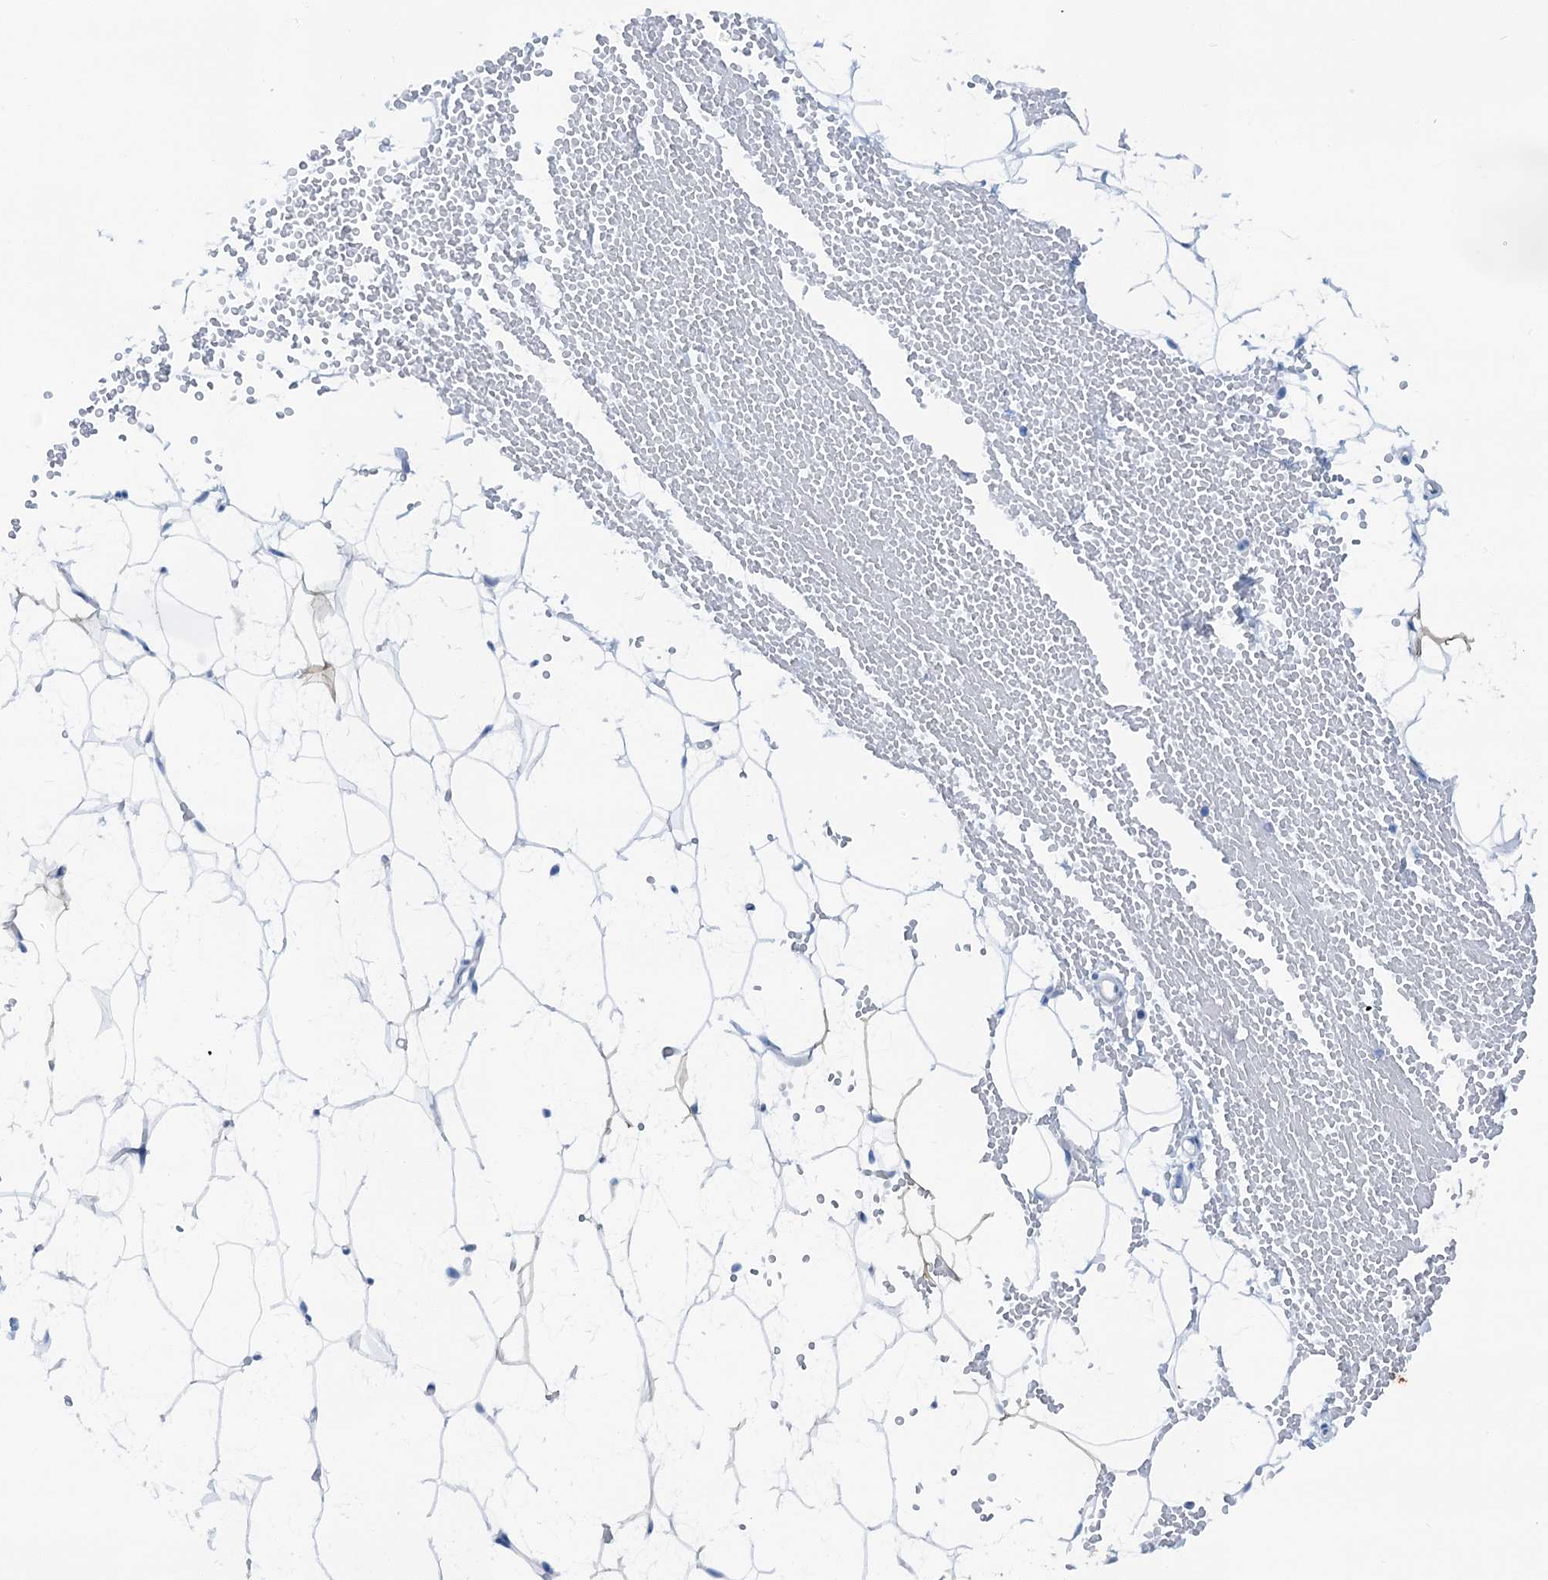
{"staining": {"intensity": "negative", "quantity": "none", "location": "none"}, "tissue": "adipose tissue", "cell_type": "Adipocytes", "image_type": "normal", "snomed": [{"axis": "morphology", "description": "Normal tissue, NOS"}, {"axis": "topography", "description": "Breast"}], "caption": "The photomicrograph demonstrates no significant expression in adipocytes of adipose tissue.", "gene": "CBLN3", "patient": {"sex": "female", "age": 23}}